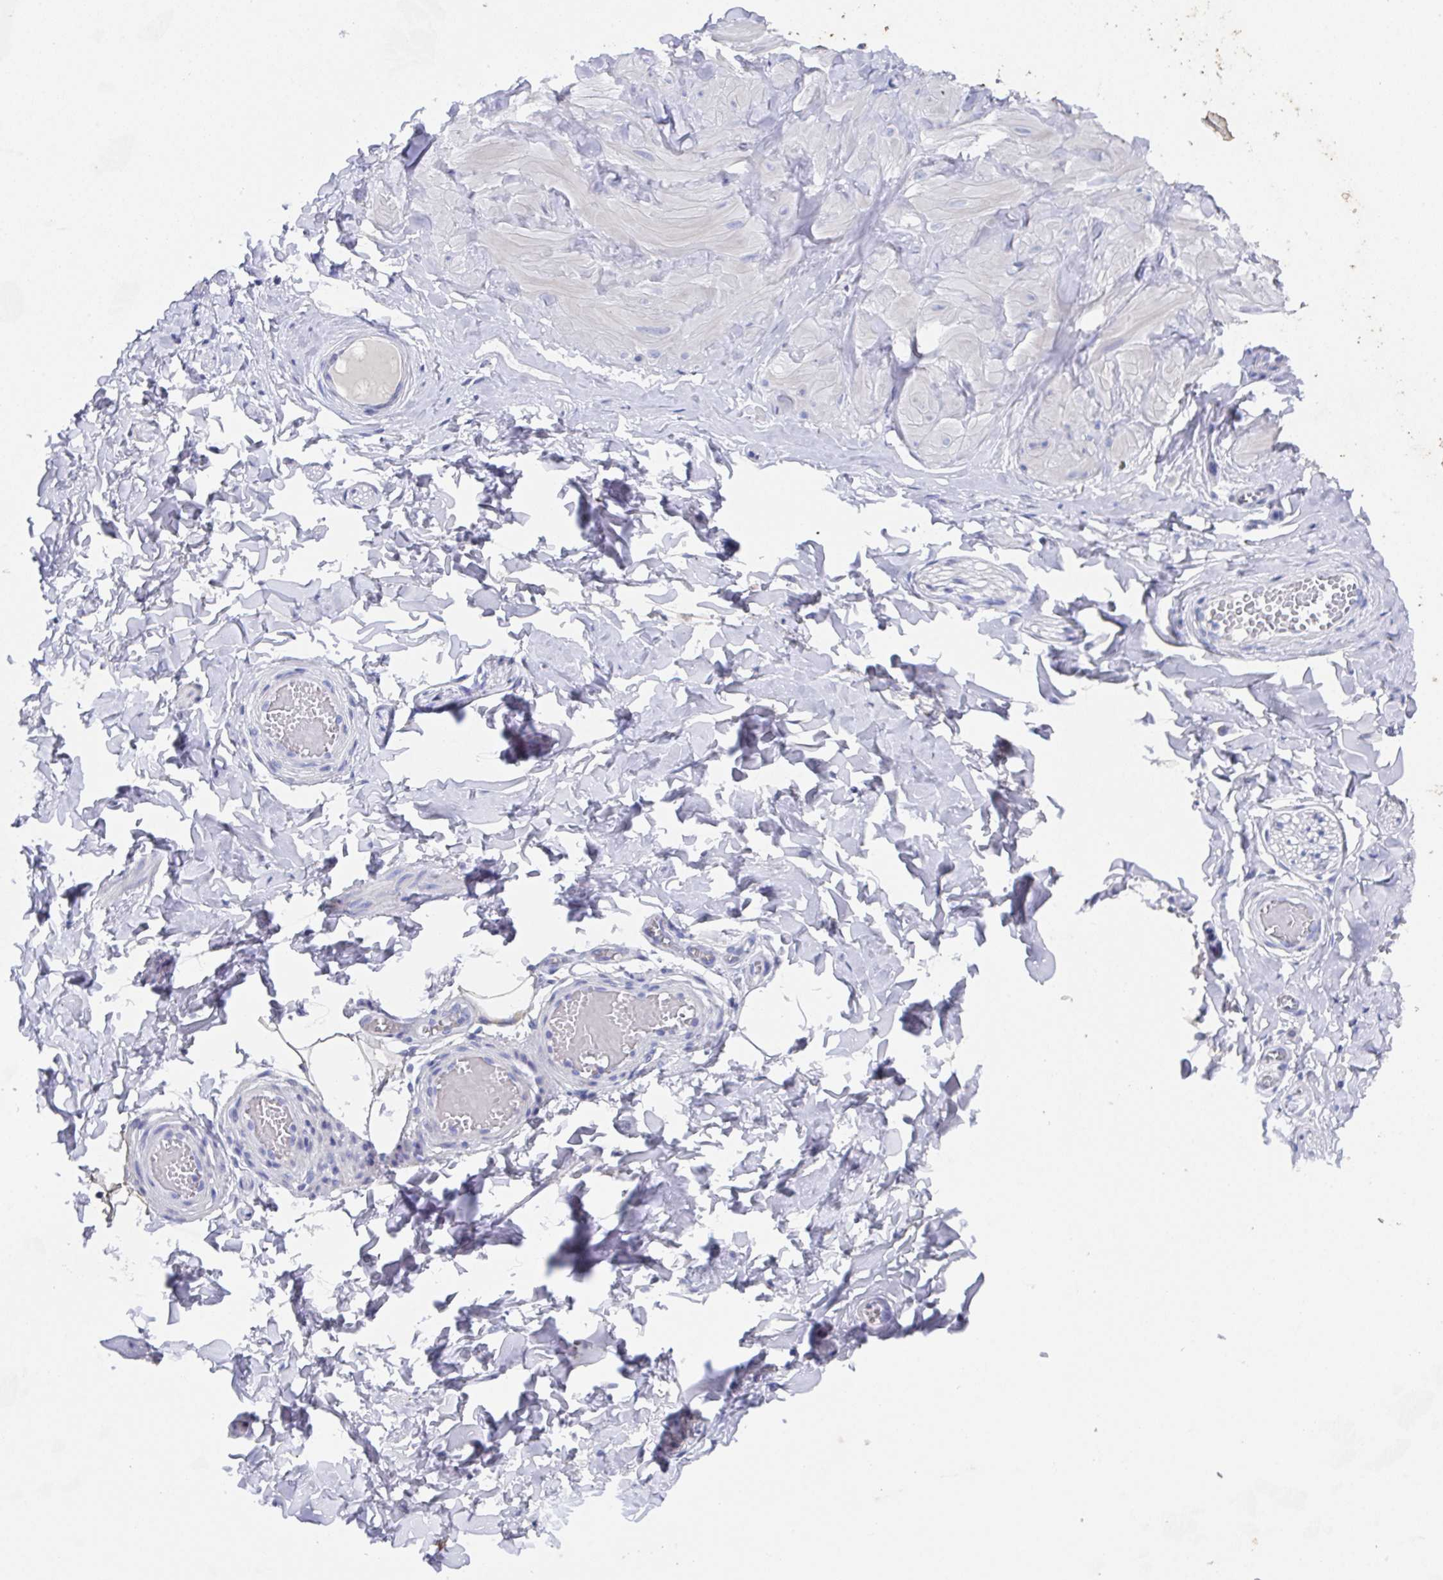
{"staining": {"intensity": "negative", "quantity": "none", "location": "none"}, "tissue": "adipose tissue", "cell_type": "Adipocytes", "image_type": "normal", "snomed": [{"axis": "morphology", "description": "Normal tissue, NOS"}, {"axis": "topography", "description": "Soft tissue"}, {"axis": "topography", "description": "Adipose tissue"}, {"axis": "topography", "description": "Vascular tissue"}, {"axis": "topography", "description": "Peripheral nerve tissue"}], "caption": "Histopathology image shows no significant protein staining in adipocytes of unremarkable adipose tissue.", "gene": "SSC4D", "patient": {"sex": "male", "age": 29}}